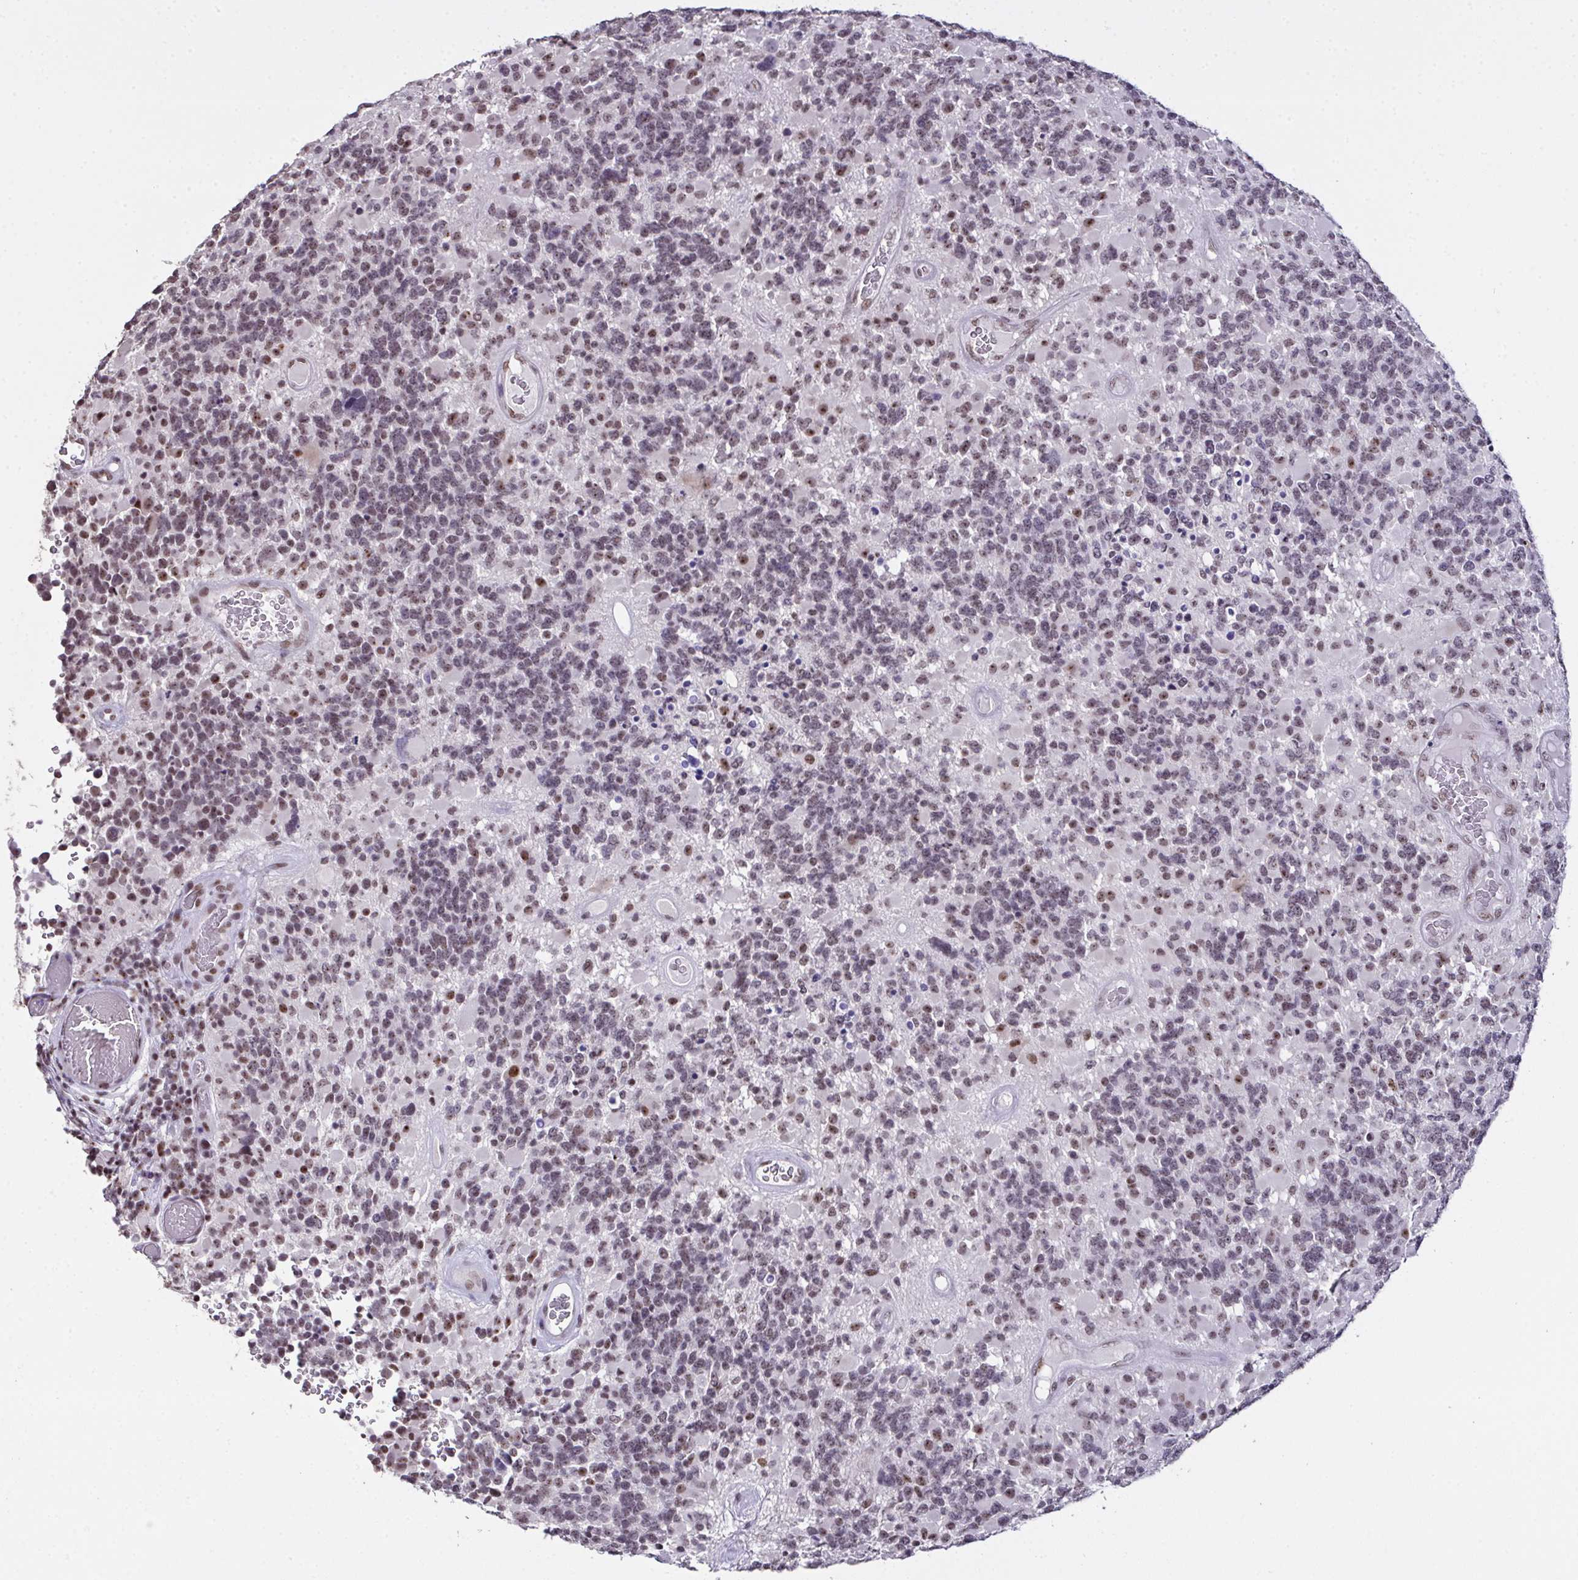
{"staining": {"intensity": "moderate", "quantity": "25%-75%", "location": "nuclear"}, "tissue": "glioma", "cell_type": "Tumor cells", "image_type": "cancer", "snomed": [{"axis": "morphology", "description": "Glioma, malignant, High grade"}, {"axis": "topography", "description": "Brain"}], "caption": "High-grade glioma (malignant) stained with a brown dye reveals moderate nuclear positive positivity in approximately 25%-75% of tumor cells.", "gene": "ZNF800", "patient": {"sex": "female", "age": 40}}